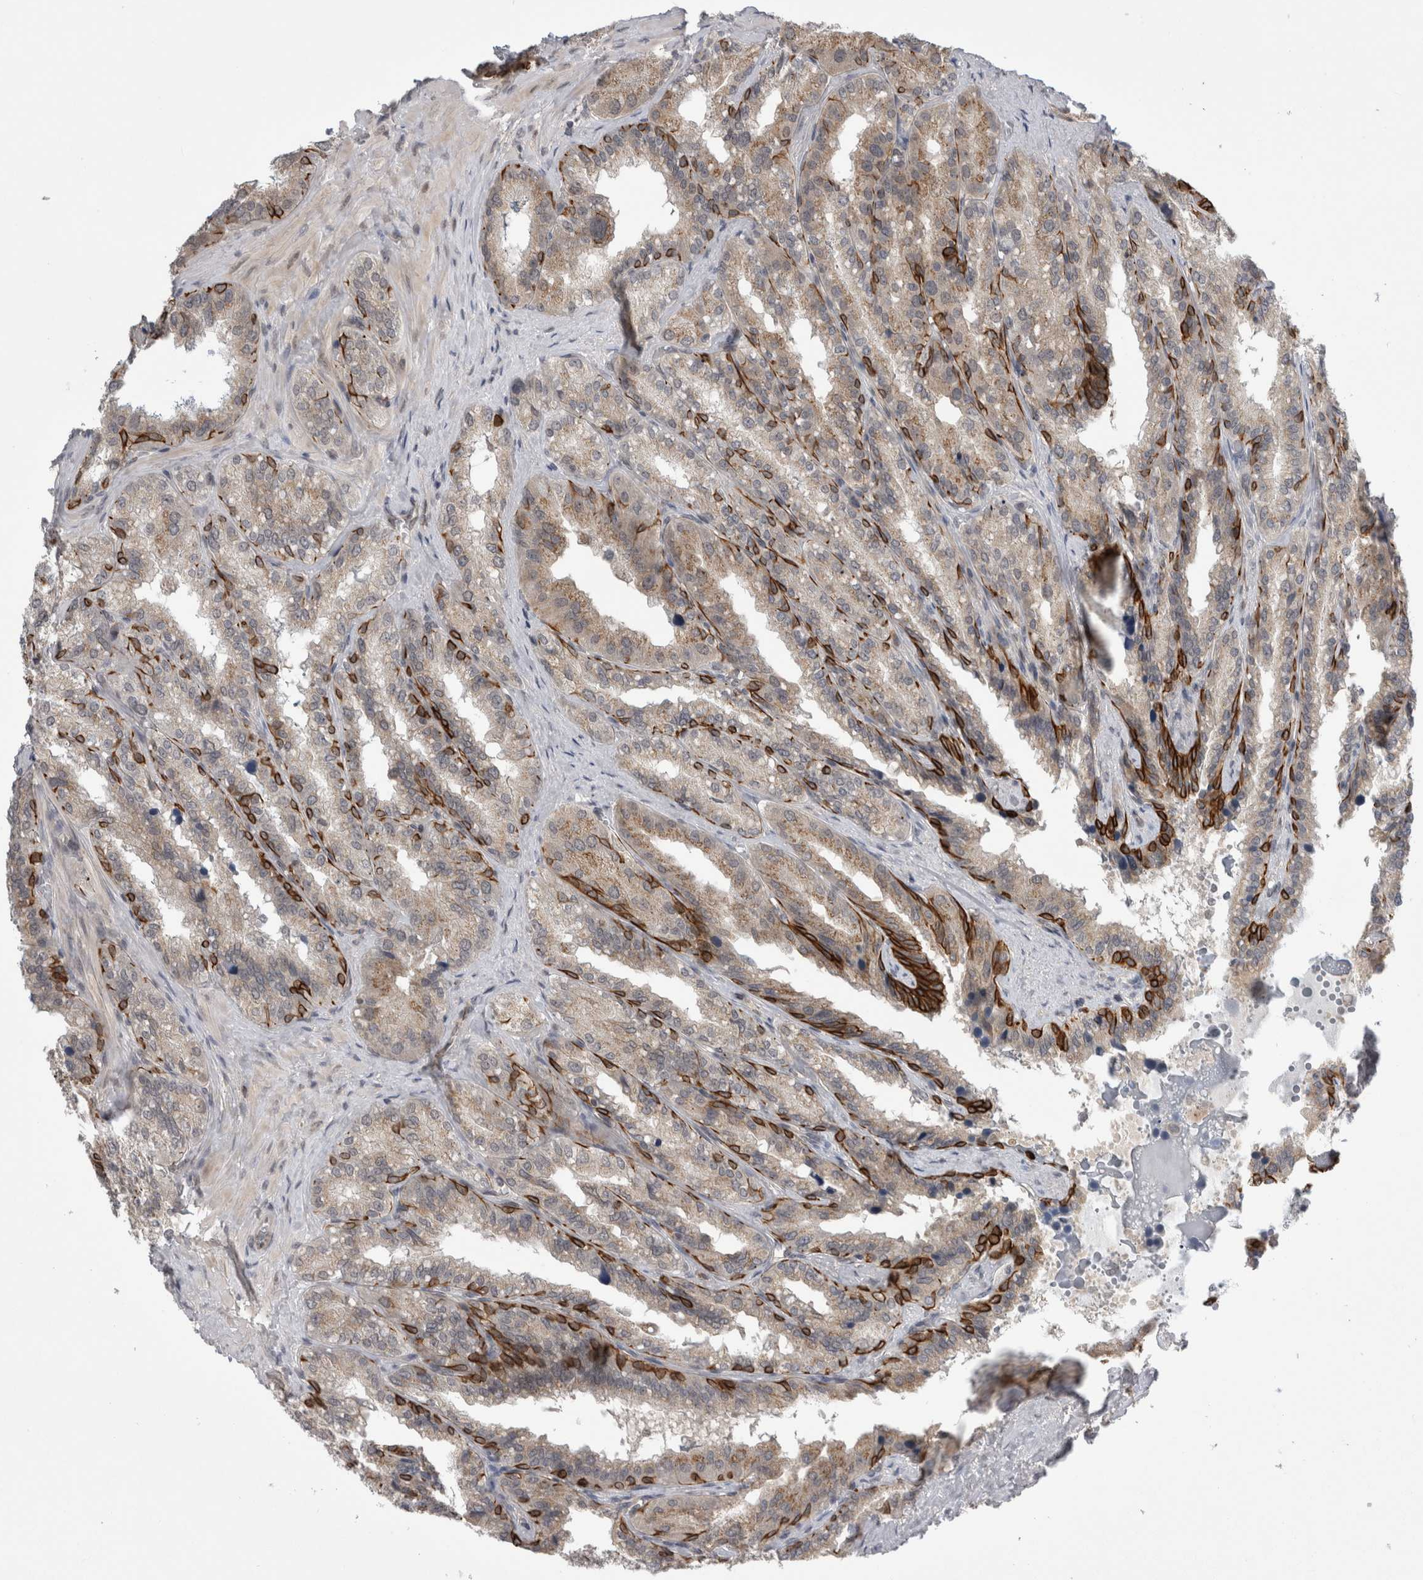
{"staining": {"intensity": "strong", "quantity": "<25%", "location": "cytoplasmic/membranous"}, "tissue": "seminal vesicle", "cell_type": "Glandular cells", "image_type": "normal", "snomed": [{"axis": "morphology", "description": "Normal tissue, NOS"}, {"axis": "topography", "description": "Prostate"}, {"axis": "topography", "description": "Seminal veicle"}], "caption": "Strong cytoplasmic/membranous protein positivity is present in about <25% of glandular cells in seminal vesicle. (DAB IHC with brightfield microscopy, high magnification).", "gene": "ZNF341", "patient": {"sex": "male", "age": 51}}